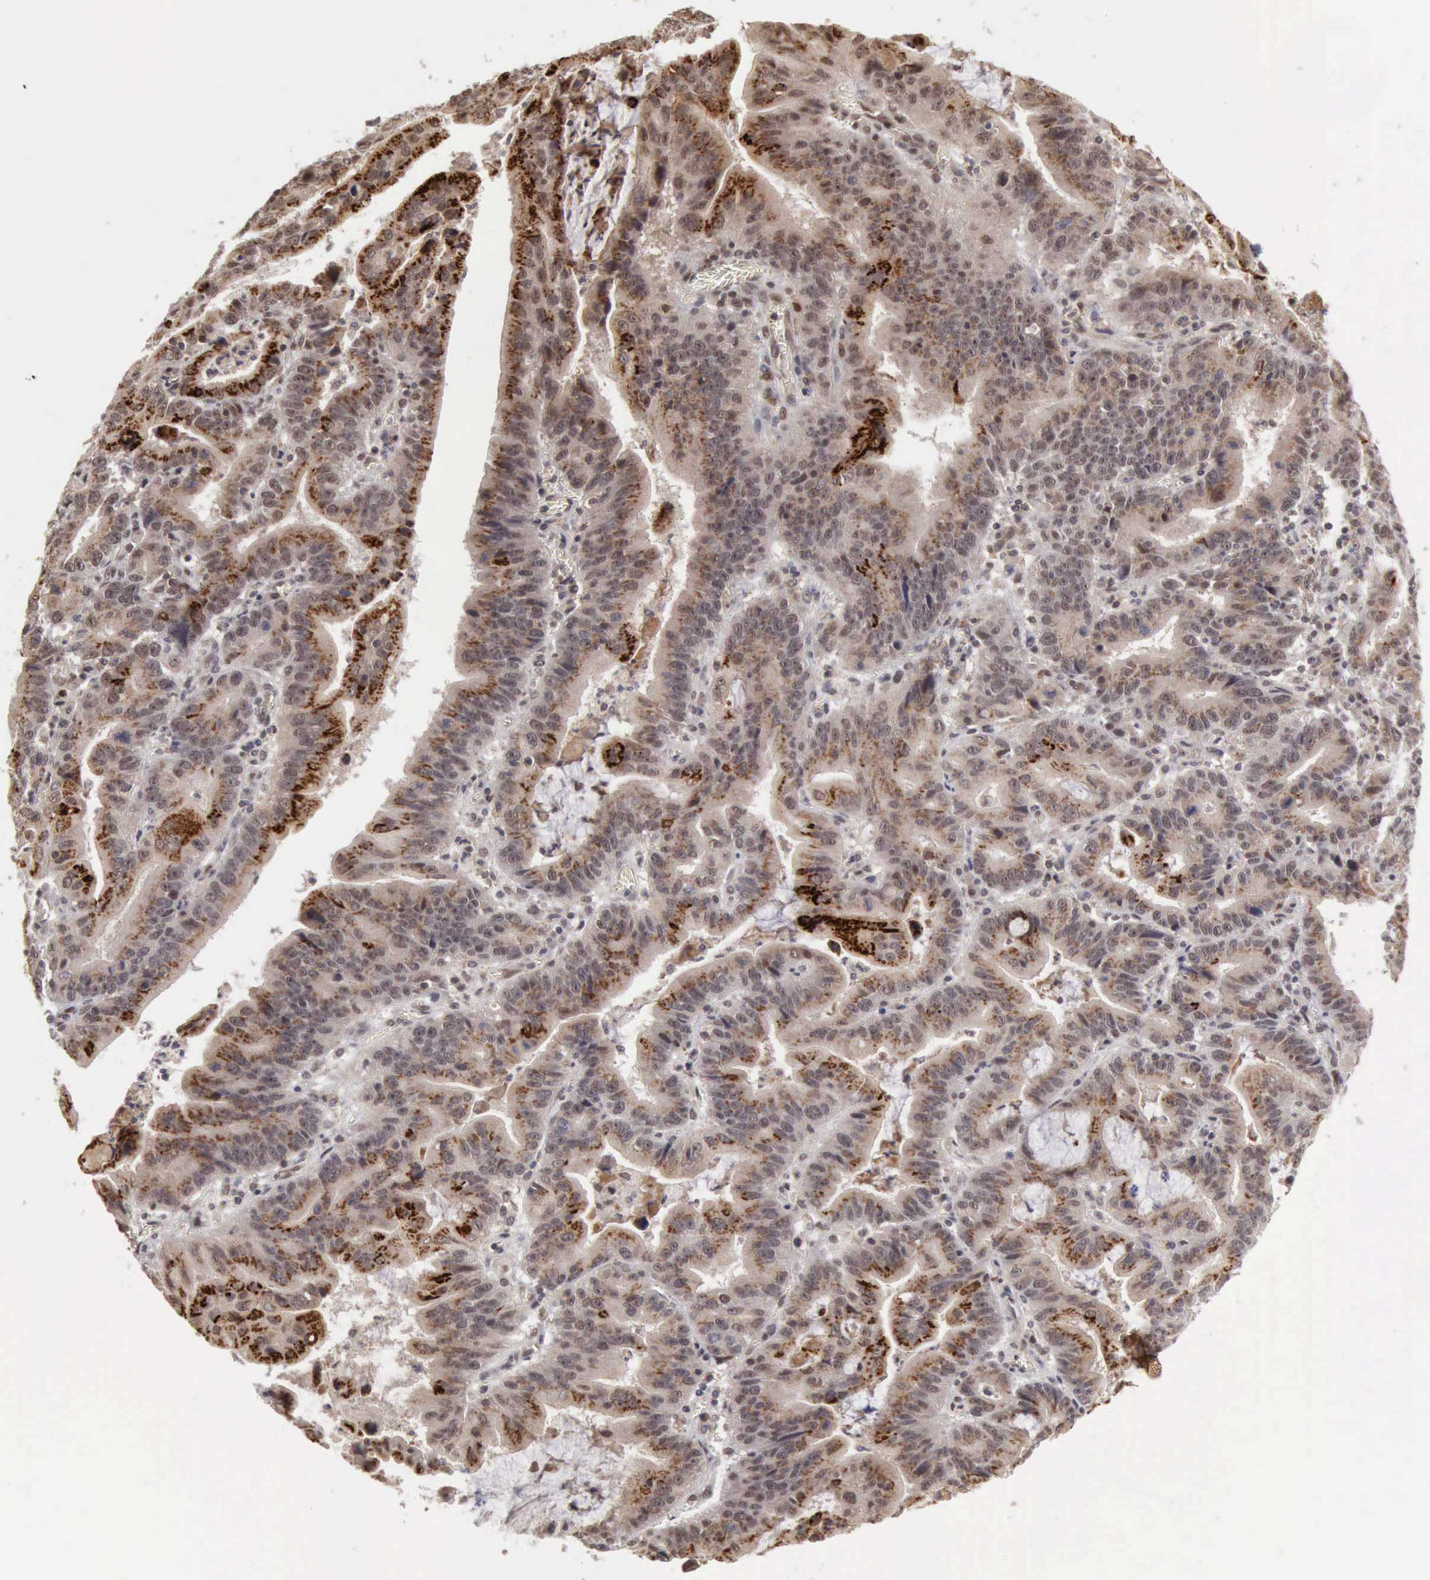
{"staining": {"intensity": "moderate", "quantity": ">75%", "location": "cytoplasmic/membranous"}, "tissue": "stomach cancer", "cell_type": "Tumor cells", "image_type": "cancer", "snomed": [{"axis": "morphology", "description": "Adenocarcinoma, NOS"}, {"axis": "topography", "description": "Stomach, upper"}], "caption": "Human adenocarcinoma (stomach) stained with a brown dye displays moderate cytoplasmic/membranous positive positivity in approximately >75% of tumor cells.", "gene": "CDKN2A", "patient": {"sex": "male", "age": 63}}